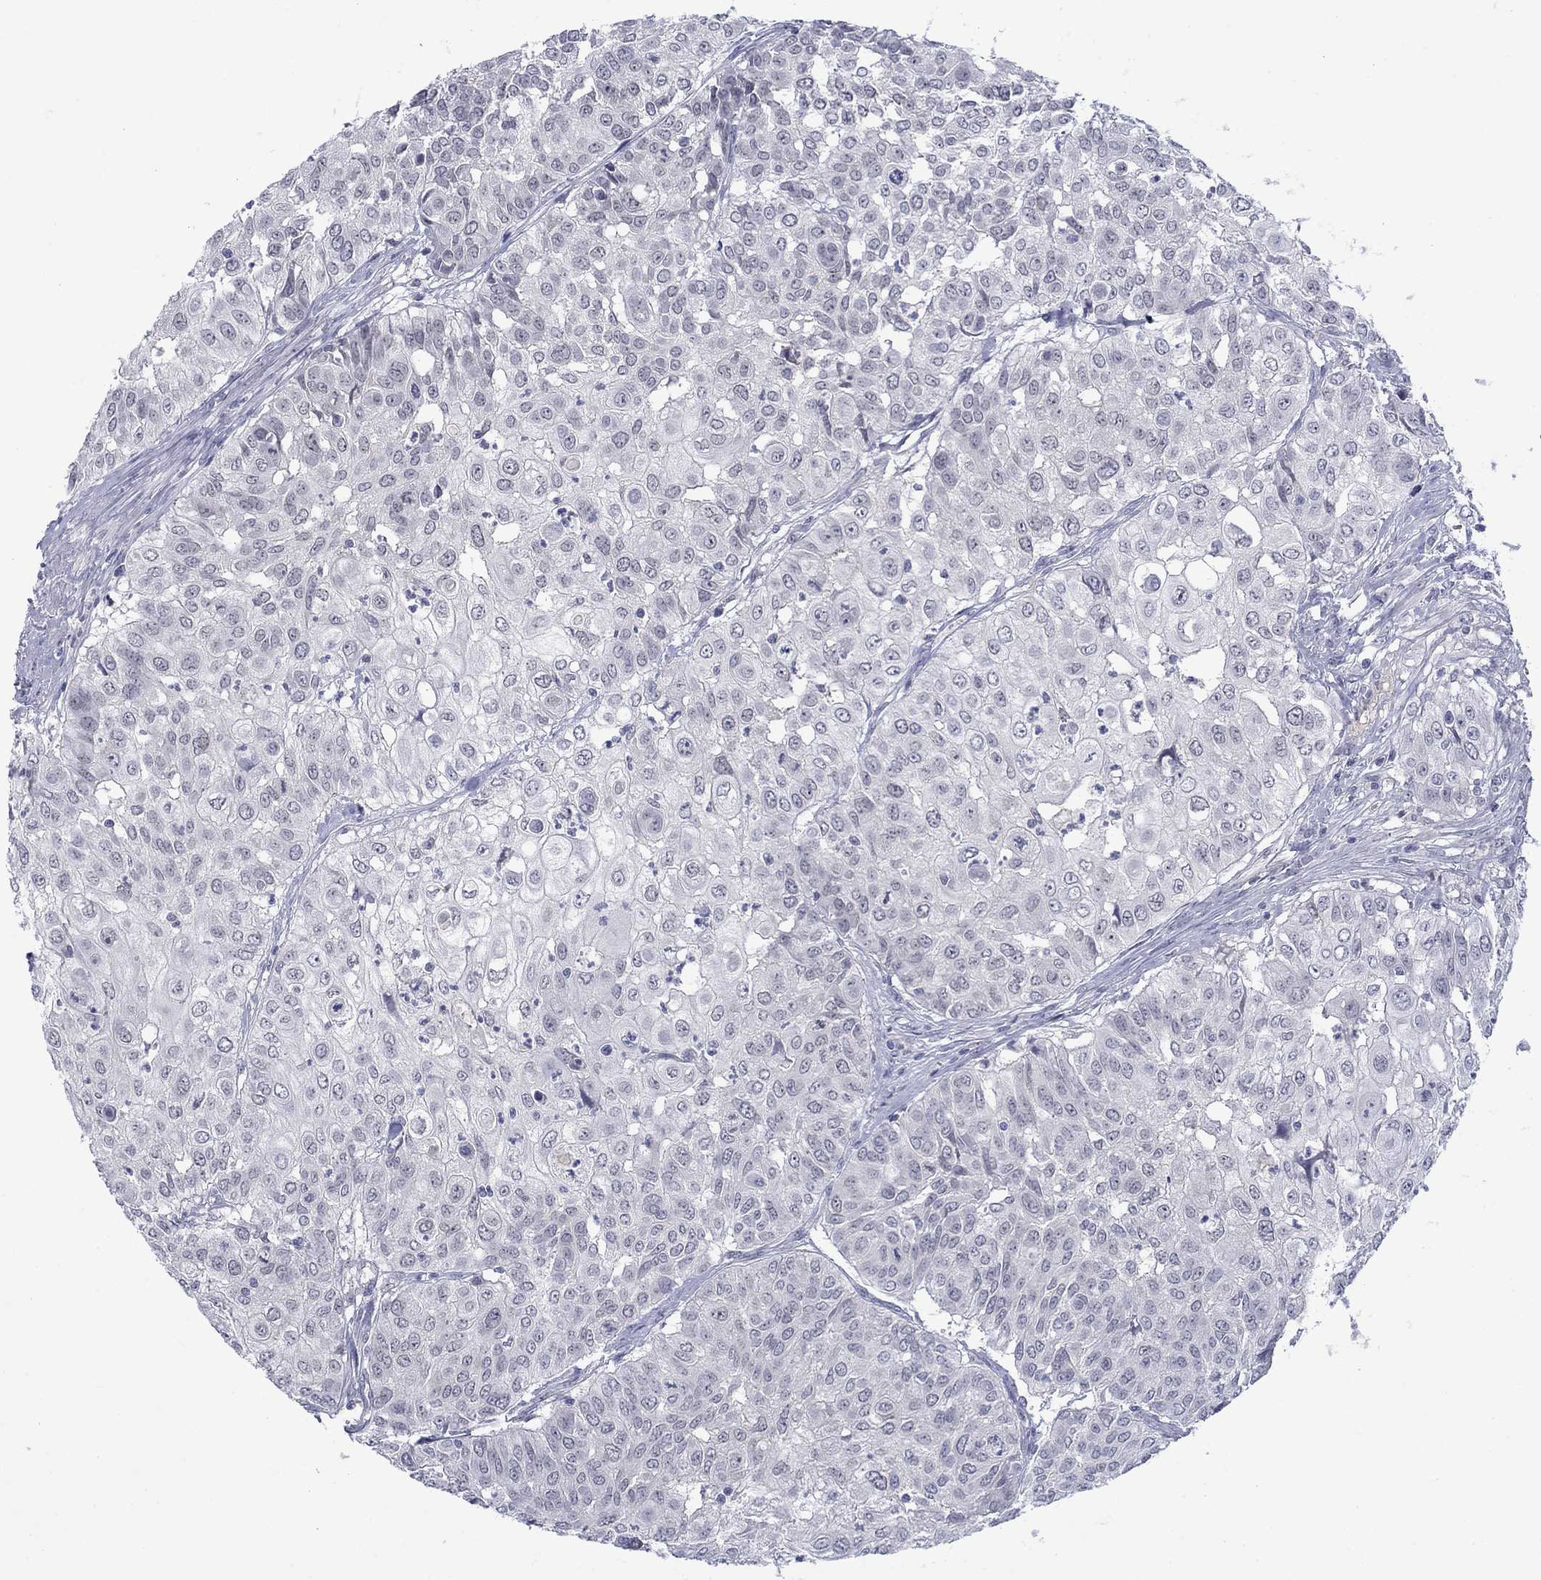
{"staining": {"intensity": "negative", "quantity": "none", "location": "none"}, "tissue": "urothelial cancer", "cell_type": "Tumor cells", "image_type": "cancer", "snomed": [{"axis": "morphology", "description": "Urothelial carcinoma, High grade"}, {"axis": "topography", "description": "Urinary bladder"}], "caption": "Urothelial carcinoma (high-grade) was stained to show a protein in brown. There is no significant positivity in tumor cells. (Immunohistochemistry, brightfield microscopy, high magnification).", "gene": "NSMF", "patient": {"sex": "female", "age": 79}}